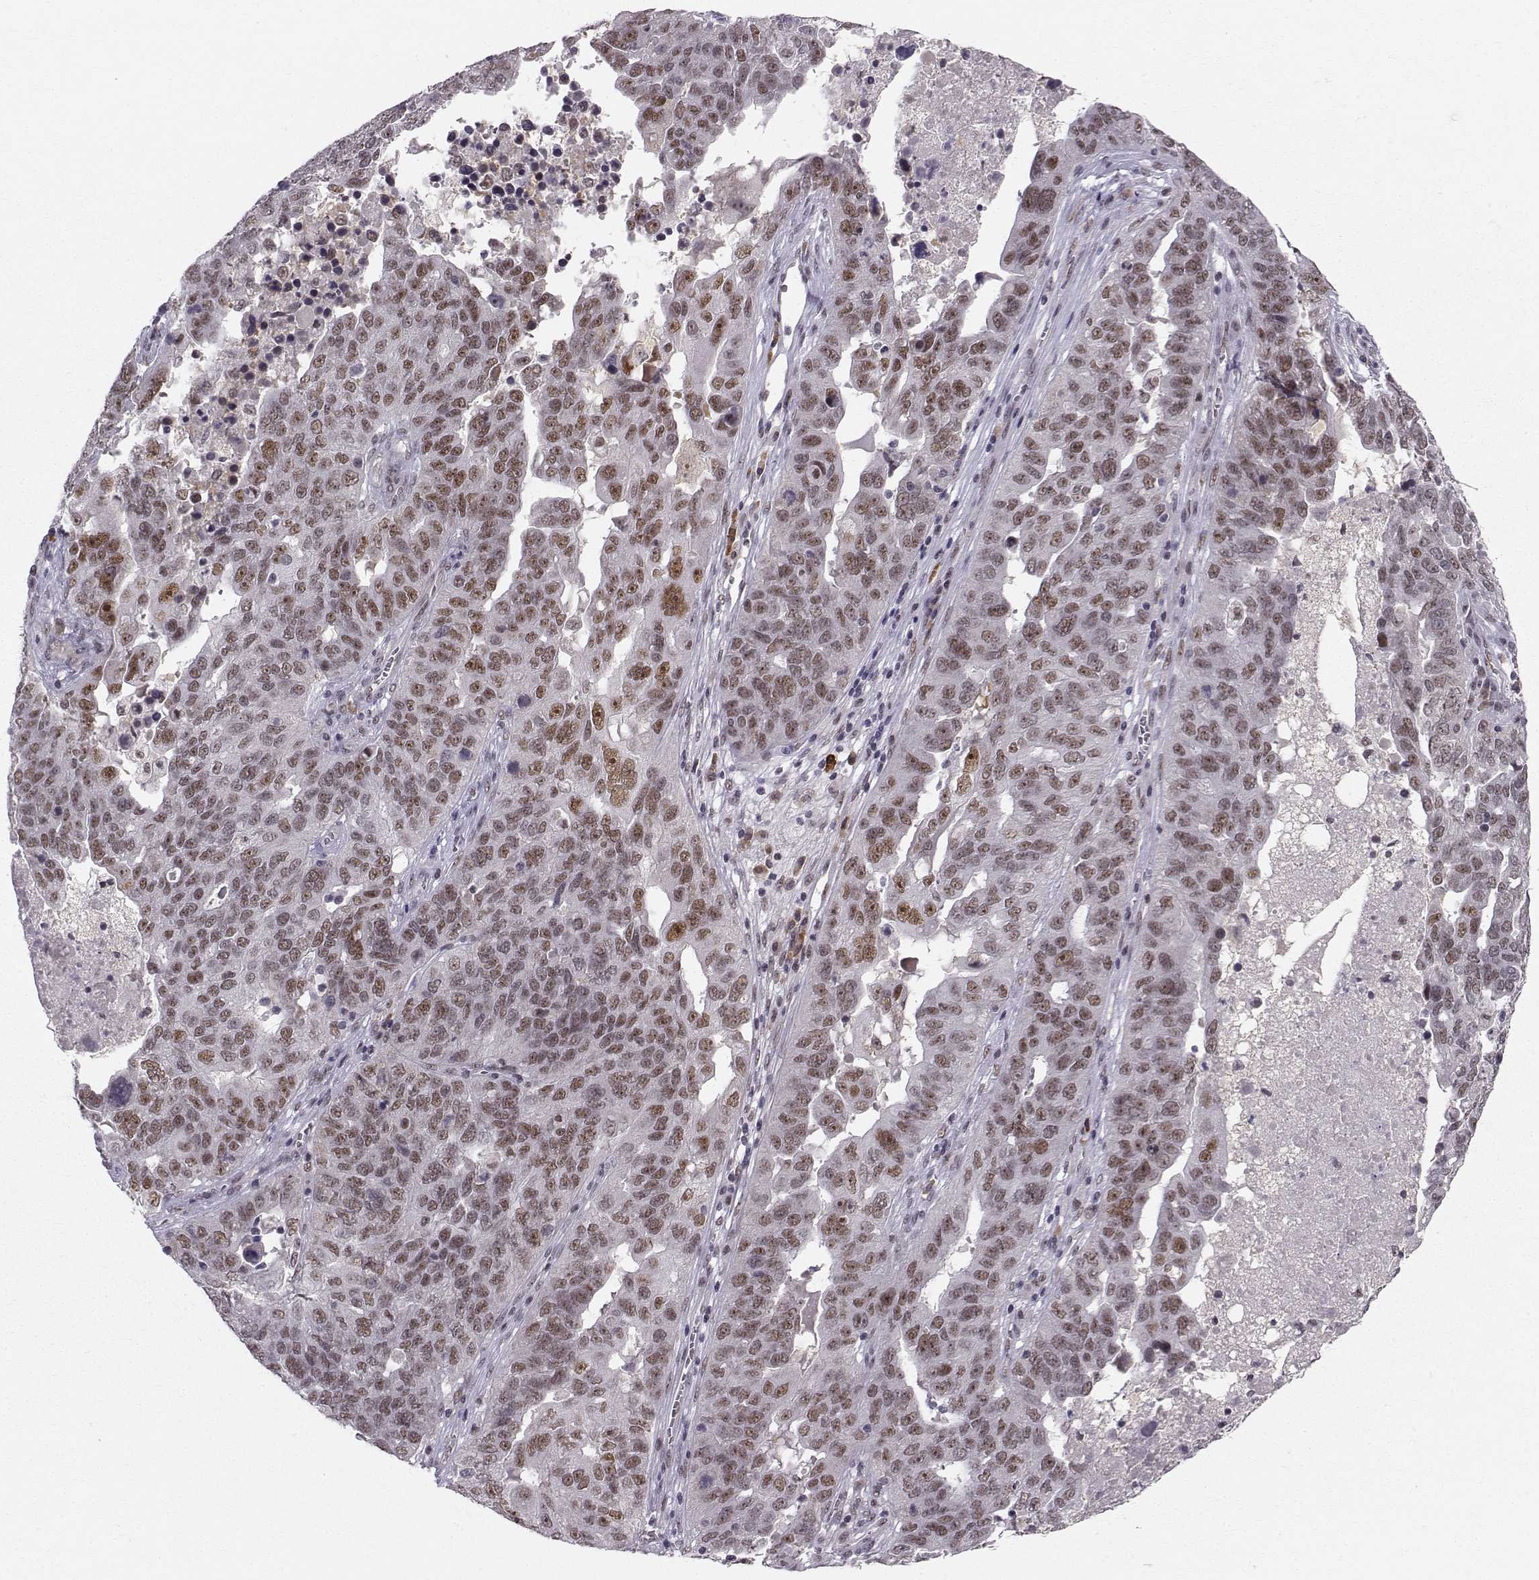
{"staining": {"intensity": "moderate", "quantity": "25%-75%", "location": "nuclear"}, "tissue": "ovarian cancer", "cell_type": "Tumor cells", "image_type": "cancer", "snomed": [{"axis": "morphology", "description": "Carcinoma, endometroid"}, {"axis": "topography", "description": "Soft tissue"}, {"axis": "topography", "description": "Ovary"}], "caption": "Tumor cells demonstrate medium levels of moderate nuclear expression in approximately 25%-75% of cells in human ovarian cancer (endometroid carcinoma).", "gene": "RPP38", "patient": {"sex": "female", "age": 52}}